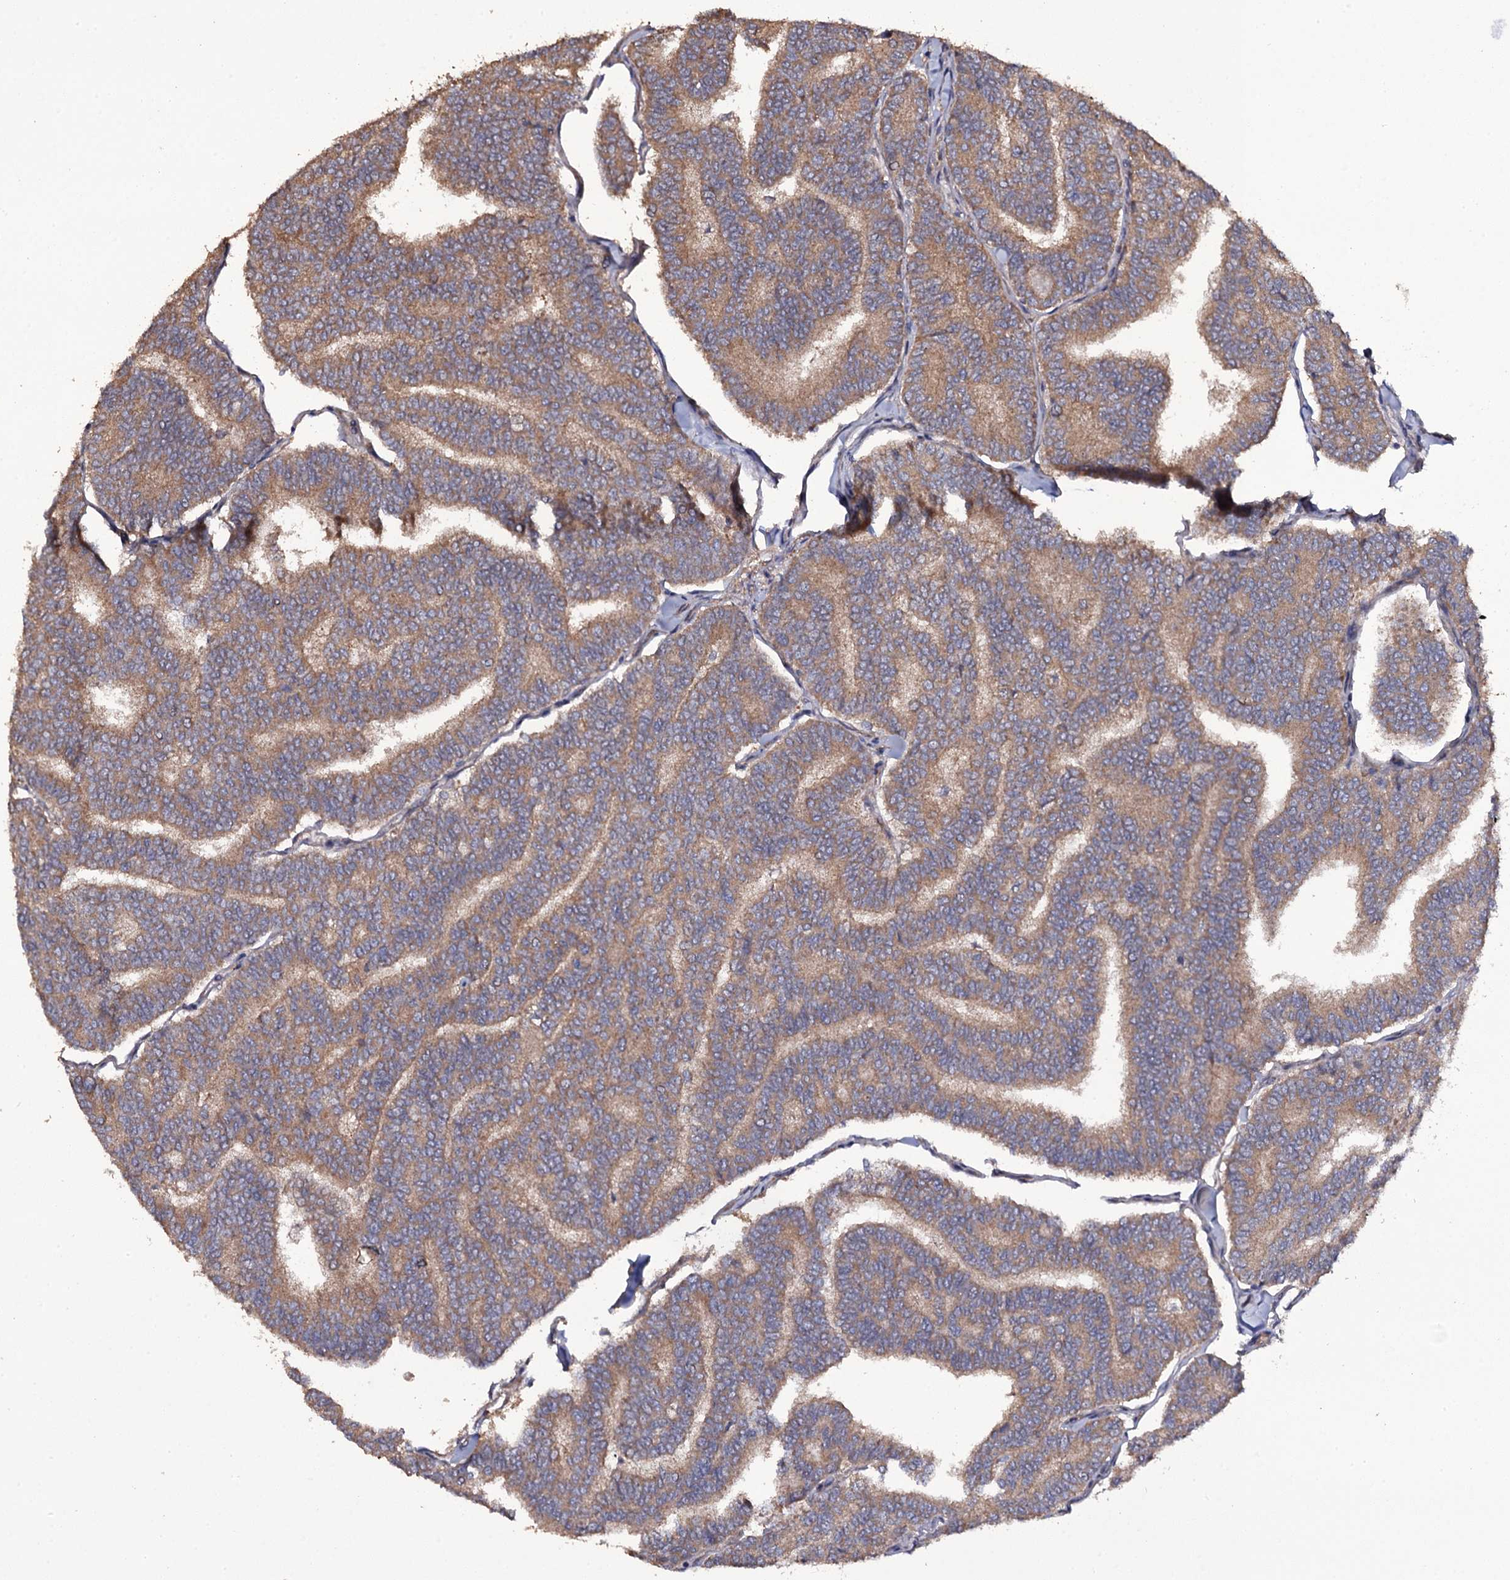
{"staining": {"intensity": "moderate", "quantity": ">75%", "location": "cytoplasmic/membranous"}, "tissue": "thyroid cancer", "cell_type": "Tumor cells", "image_type": "cancer", "snomed": [{"axis": "morphology", "description": "Papillary adenocarcinoma, NOS"}, {"axis": "topography", "description": "Thyroid gland"}], "caption": "Human thyroid papillary adenocarcinoma stained with a brown dye reveals moderate cytoplasmic/membranous positive expression in approximately >75% of tumor cells.", "gene": "TTC23", "patient": {"sex": "female", "age": 35}}